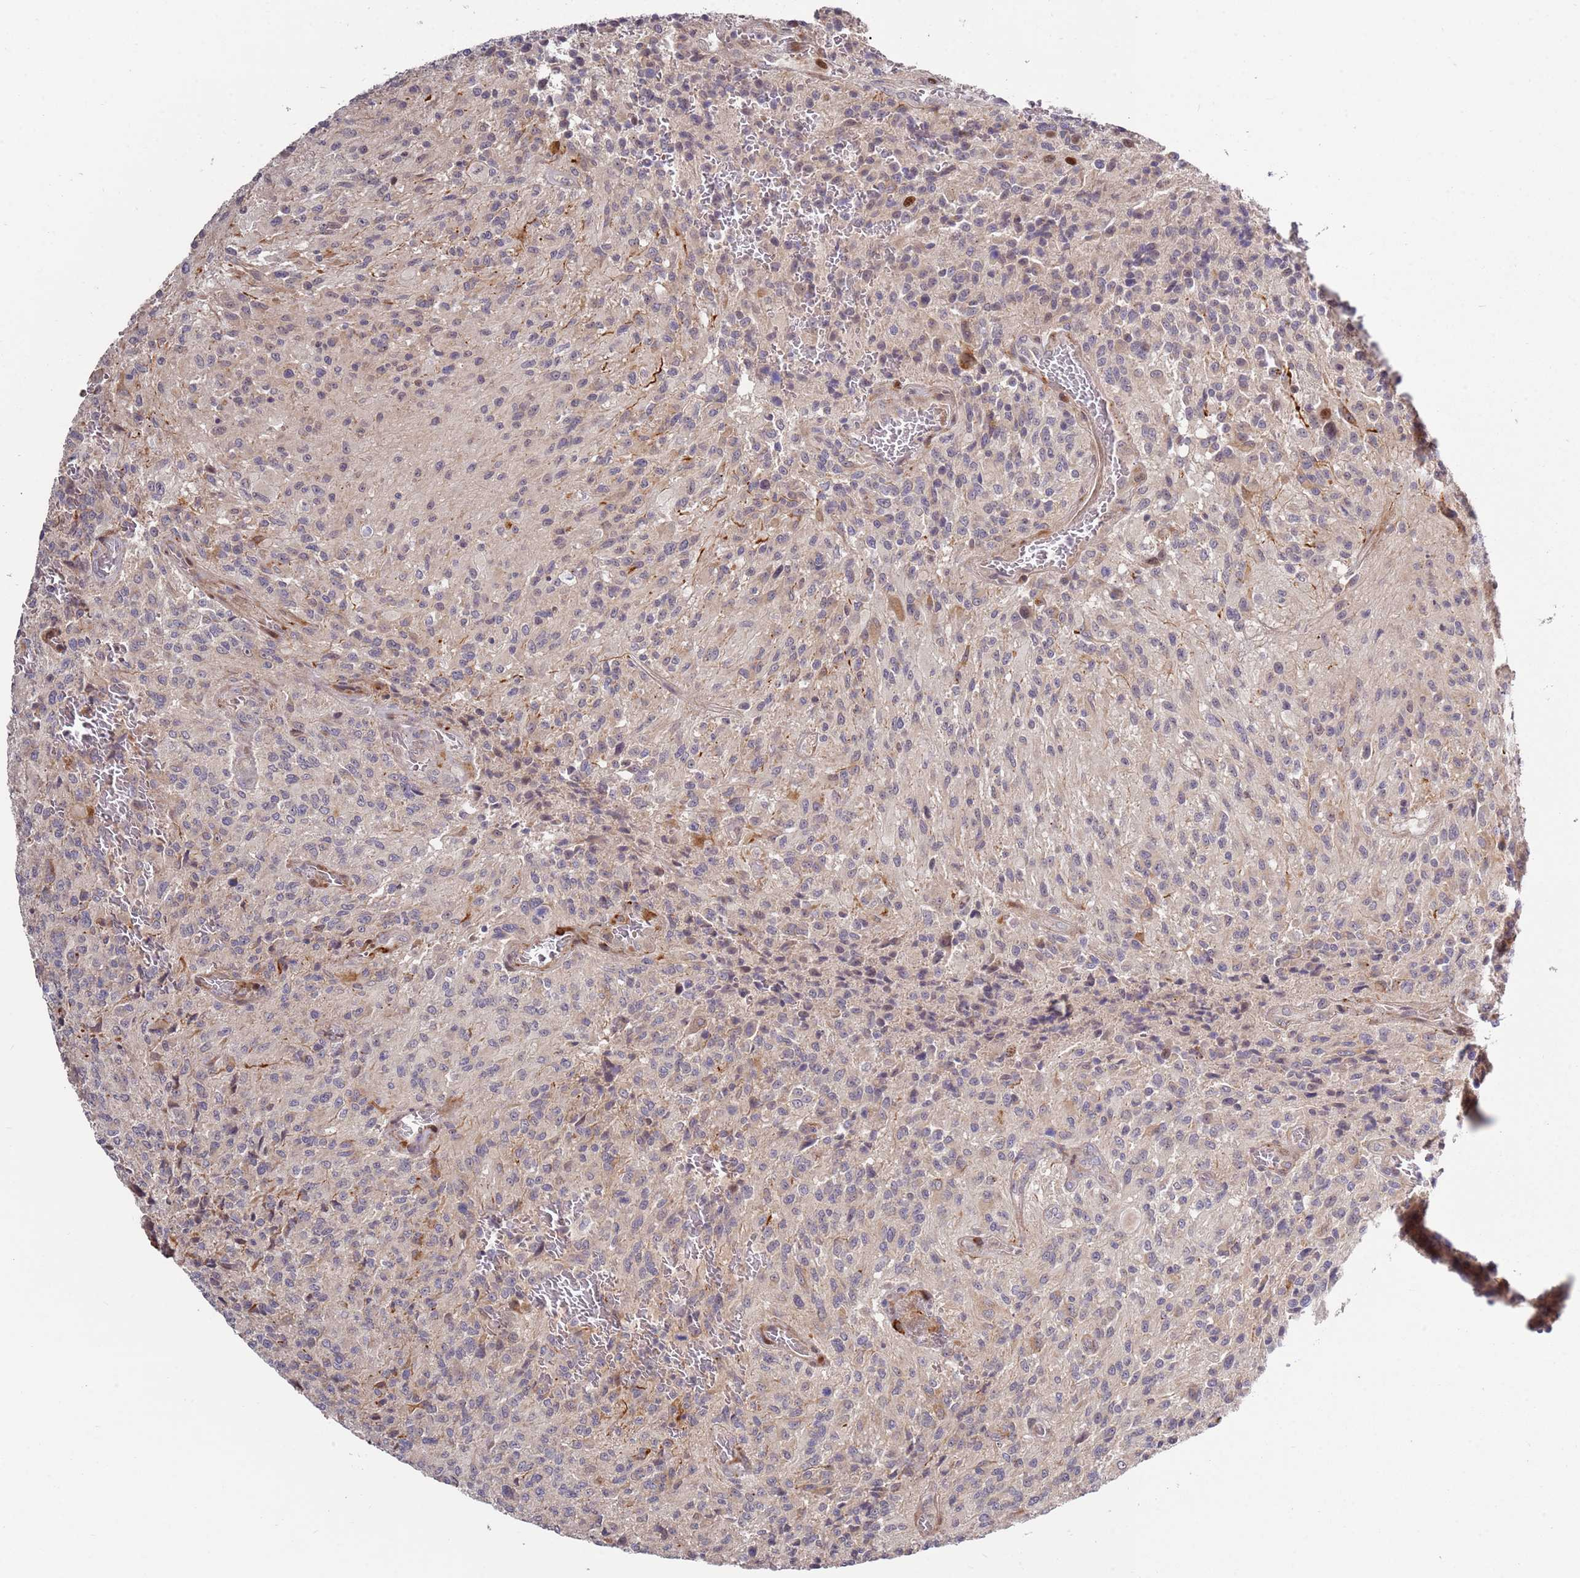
{"staining": {"intensity": "negative", "quantity": "none", "location": "none"}, "tissue": "glioma", "cell_type": "Tumor cells", "image_type": "cancer", "snomed": [{"axis": "morphology", "description": "Normal tissue, NOS"}, {"axis": "morphology", "description": "Glioma, malignant, High grade"}, {"axis": "topography", "description": "Cerebral cortex"}], "caption": "Human glioma stained for a protein using IHC reveals no staining in tumor cells.", "gene": "RHBDL1", "patient": {"sex": "male", "age": 56}}